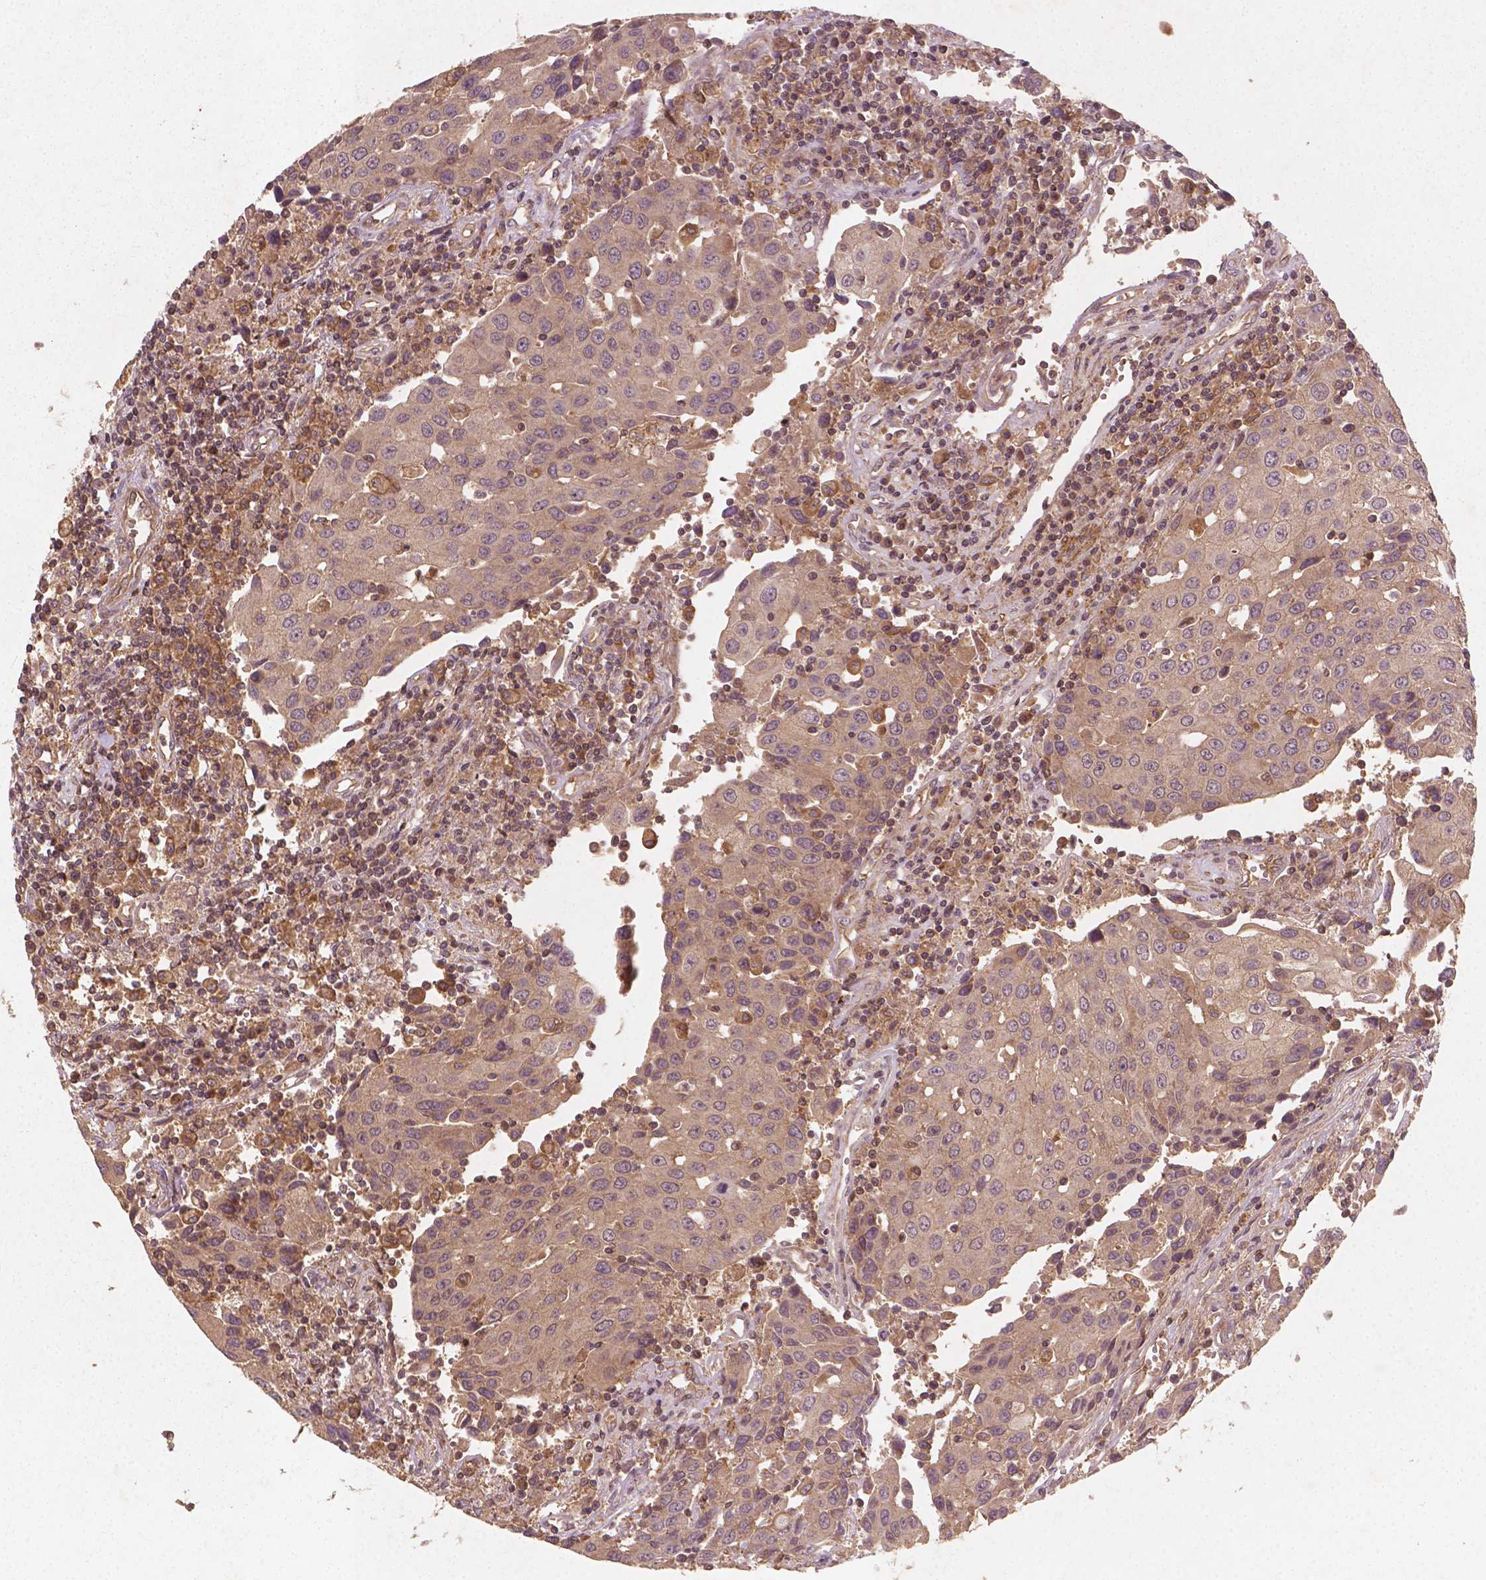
{"staining": {"intensity": "weak", "quantity": "25%-75%", "location": "cytoplasmic/membranous"}, "tissue": "urothelial cancer", "cell_type": "Tumor cells", "image_type": "cancer", "snomed": [{"axis": "morphology", "description": "Urothelial carcinoma, High grade"}, {"axis": "topography", "description": "Urinary bladder"}], "caption": "This photomicrograph reveals immunohistochemistry (IHC) staining of urothelial cancer, with low weak cytoplasmic/membranous expression in approximately 25%-75% of tumor cells.", "gene": "CYFIP2", "patient": {"sex": "female", "age": 85}}